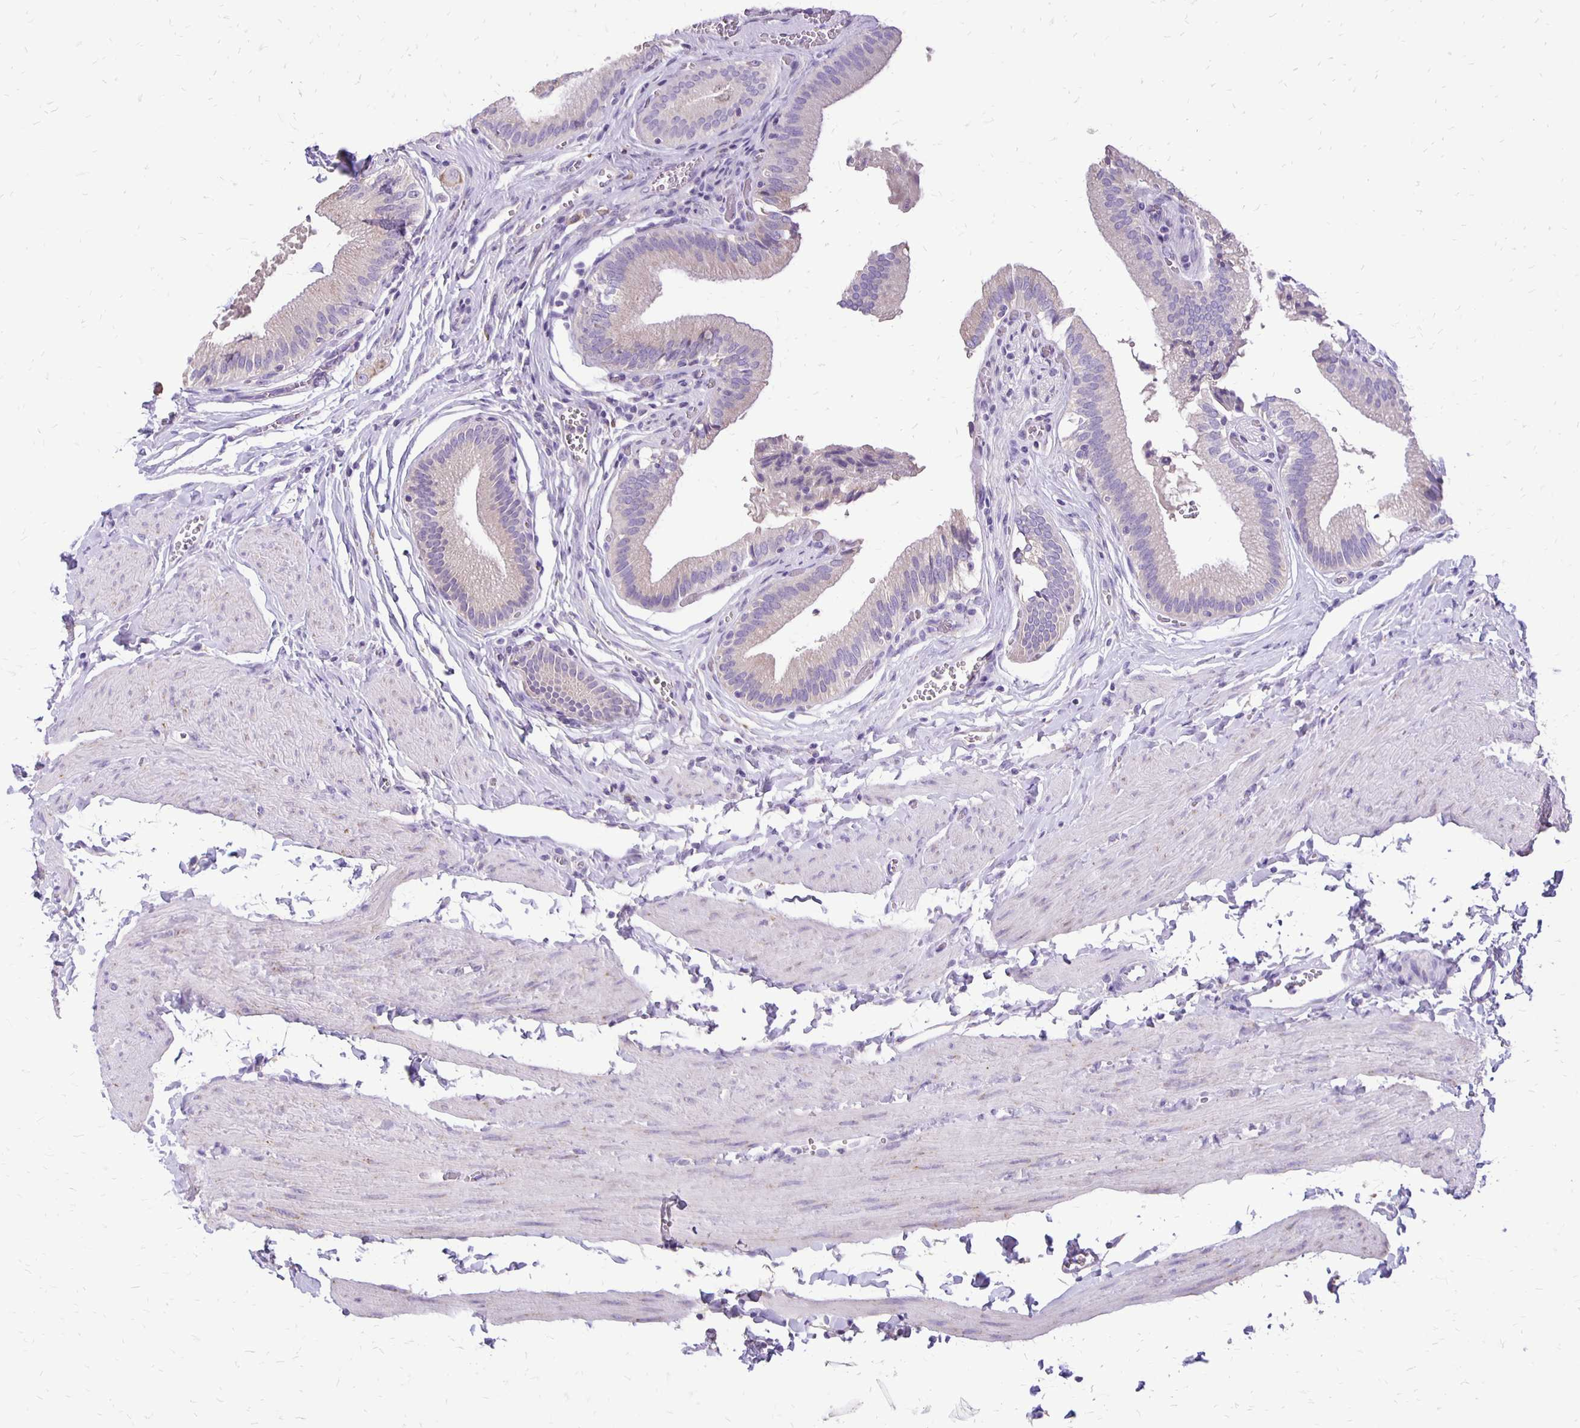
{"staining": {"intensity": "weak", "quantity": "25%-75%", "location": "cytoplasmic/membranous"}, "tissue": "gallbladder", "cell_type": "Glandular cells", "image_type": "normal", "snomed": [{"axis": "morphology", "description": "Normal tissue, NOS"}, {"axis": "topography", "description": "Gallbladder"}, {"axis": "topography", "description": "Peripheral nerve tissue"}], "caption": "Gallbladder stained with DAB immunohistochemistry (IHC) exhibits low levels of weak cytoplasmic/membranous staining in approximately 25%-75% of glandular cells. Ihc stains the protein in brown and the nuclei are stained blue.", "gene": "ANKRD45", "patient": {"sex": "male", "age": 17}}